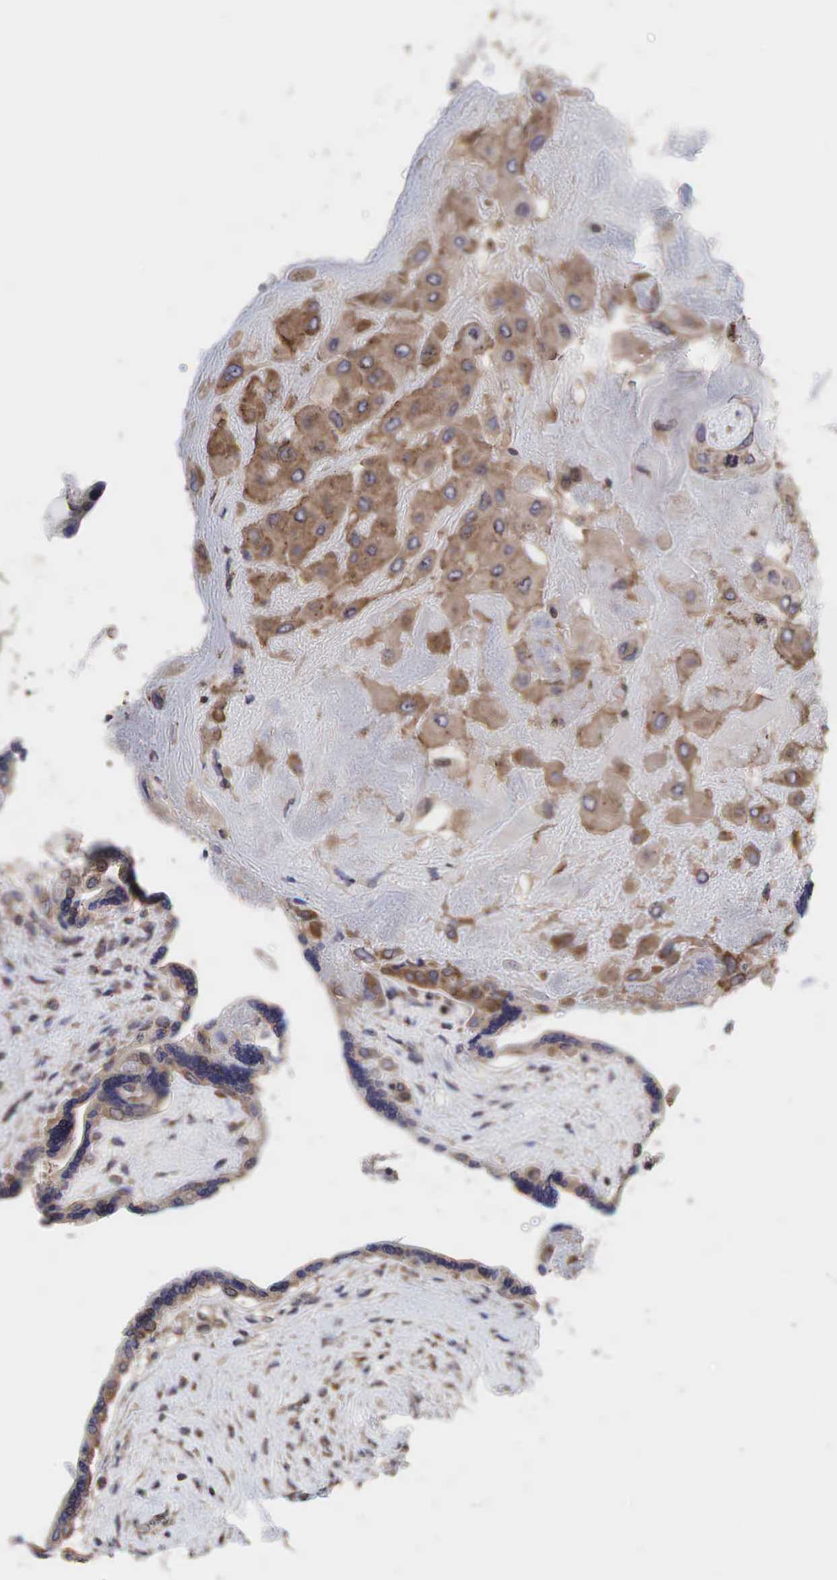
{"staining": {"intensity": "moderate", "quantity": ">75%", "location": "cytoplasmic/membranous"}, "tissue": "placenta", "cell_type": "Decidual cells", "image_type": "normal", "snomed": [{"axis": "morphology", "description": "Normal tissue, NOS"}, {"axis": "topography", "description": "Placenta"}], "caption": "Brown immunohistochemical staining in benign placenta demonstrates moderate cytoplasmic/membranous staining in about >75% of decidual cells. Ihc stains the protein in brown and the nuclei are stained blue.", "gene": "PABPC5", "patient": {"sex": "female", "age": 31}}